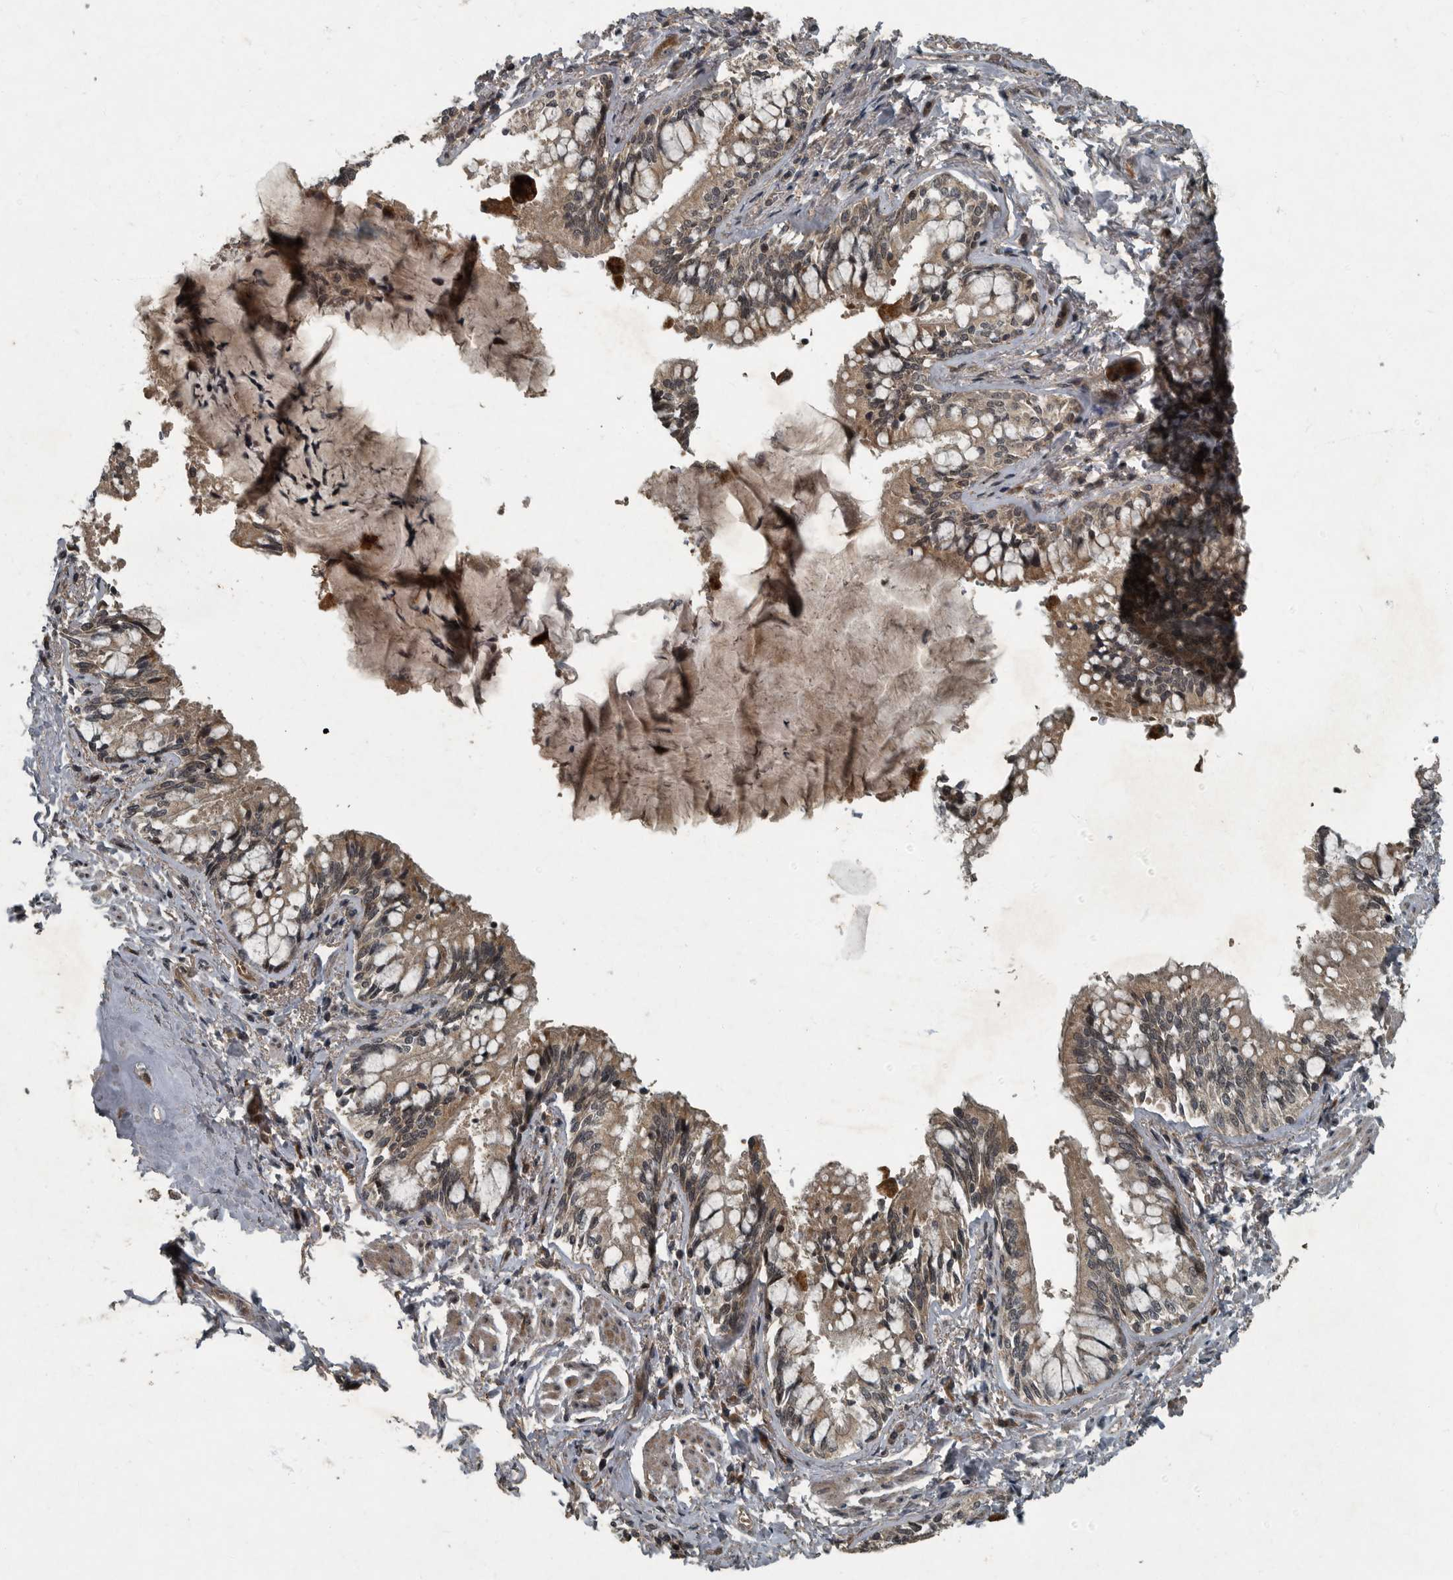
{"staining": {"intensity": "weak", "quantity": ">75%", "location": "cytoplasmic/membranous,nuclear"}, "tissue": "bronchus", "cell_type": "Respiratory epithelial cells", "image_type": "normal", "snomed": [{"axis": "morphology", "description": "Normal tissue, NOS"}, {"axis": "morphology", "description": "Inflammation, NOS"}, {"axis": "topography", "description": "Bronchus"}, {"axis": "topography", "description": "Lung"}], "caption": "Normal bronchus demonstrates weak cytoplasmic/membranous,nuclear expression in about >75% of respiratory epithelial cells, visualized by immunohistochemistry. Nuclei are stained in blue.", "gene": "FOXO1", "patient": {"sex": "female", "age": 46}}